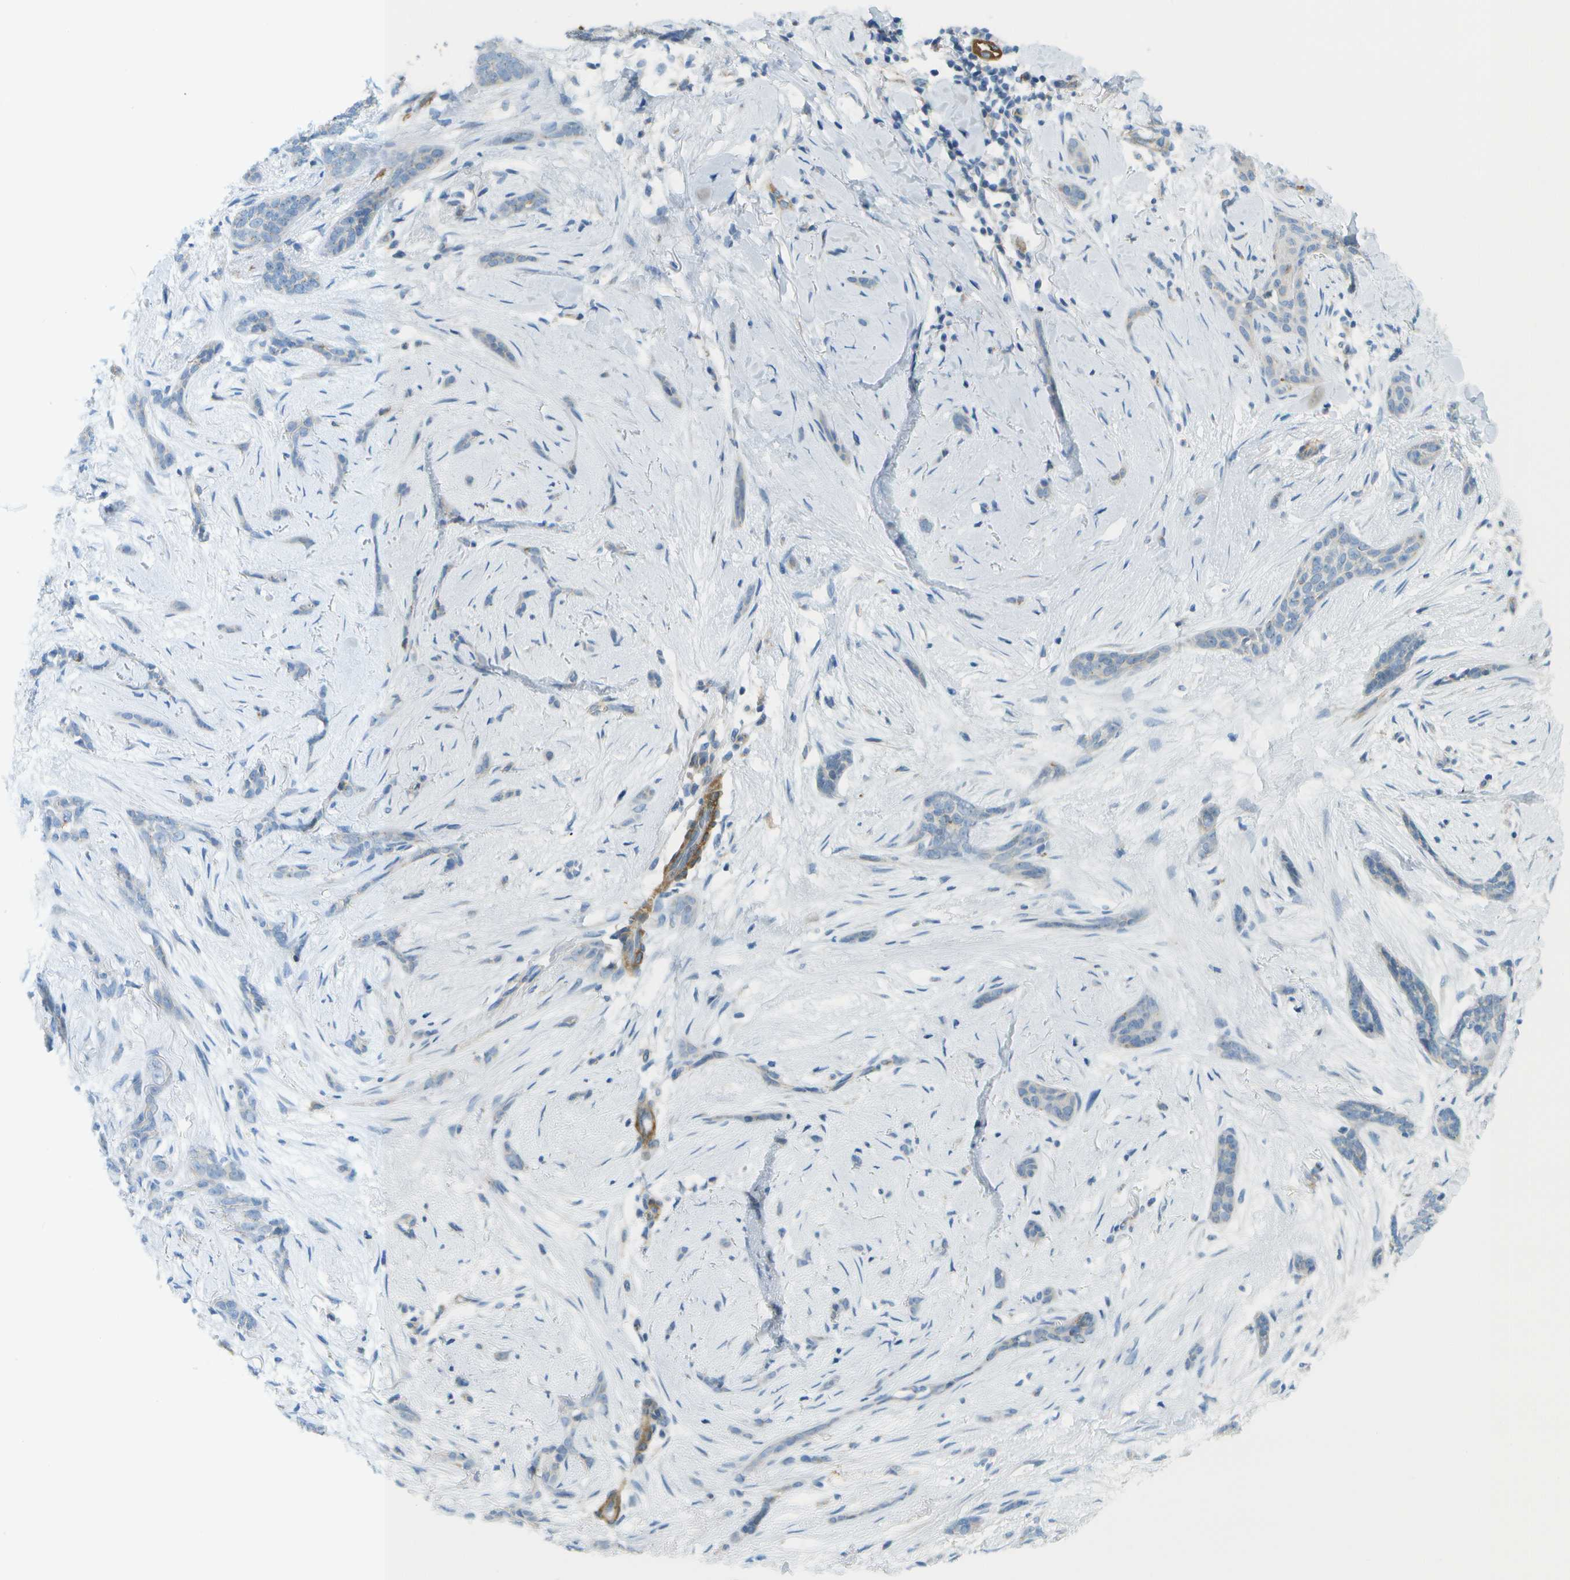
{"staining": {"intensity": "negative", "quantity": "none", "location": "none"}, "tissue": "skin cancer", "cell_type": "Tumor cells", "image_type": "cancer", "snomed": [{"axis": "morphology", "description": "Basal cell carcinoma"}, {"axis": "morphology", "description": "Adnexal tumor, benign"}, {"axis": "topography", "description": "Skin"}], "caption": "This is an immunohistochemistry histopathology image of skin basal cell carcinoma. There is no positivity in tumor cells.", "gene": "MYH11", "patient": {"sex": "female", "age": 42}}